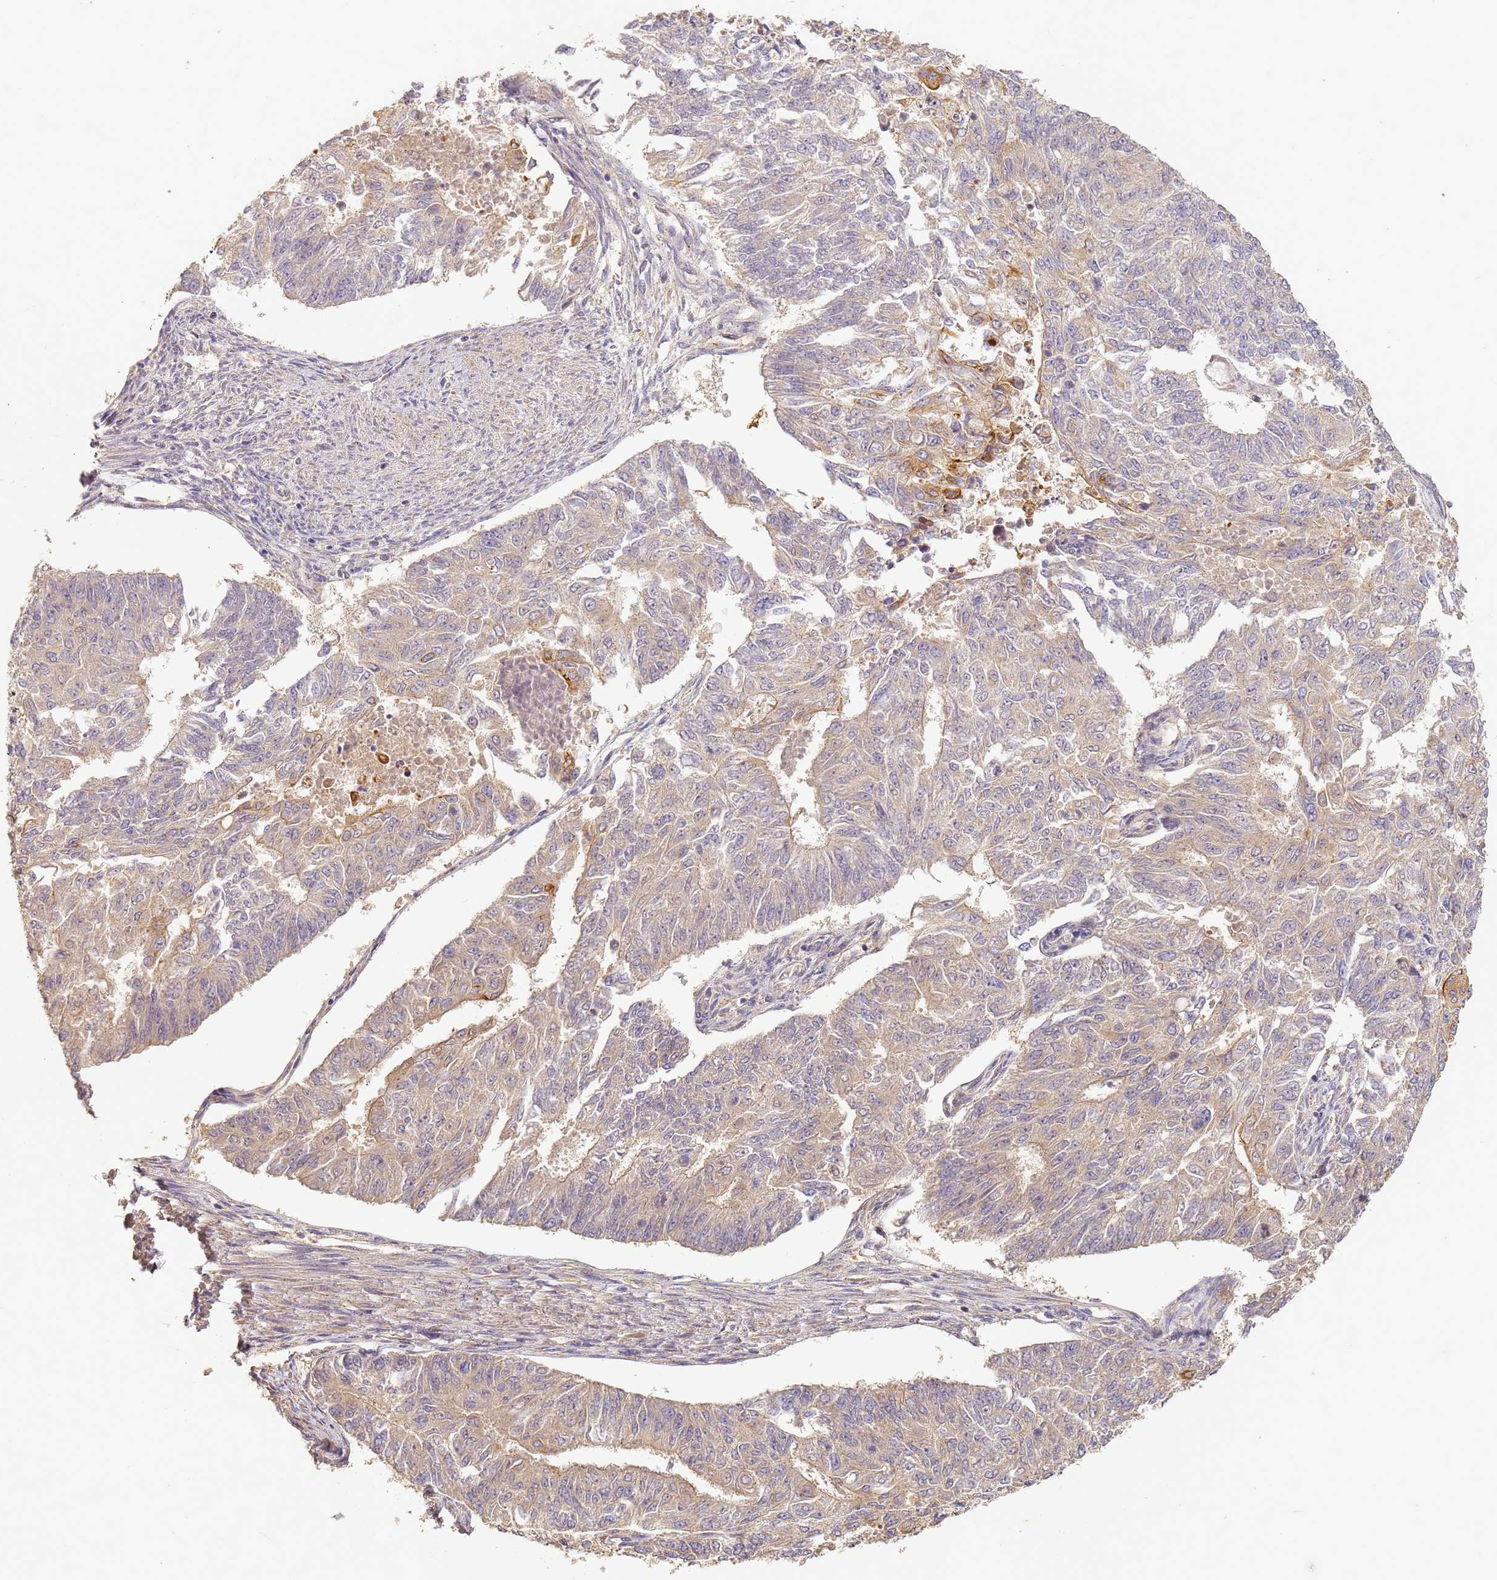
{"staining": {"intensity": "weak", "quantity": "25%-75%", "location": "cytoplasmic/membranous"}, "tissue": "endometrial cancer", "cell_type": "Tumor cells", "image_type": "cancer", "snomed": [{"axis": "morphology", "description": "Adenocarcinoma, NOS"}, {"axis": "topography", "description": "Endometrium"}], "caption": "Brown immunohistochemical staining in adenocarcinoma (endometrial) displays weak cytoplasmic/membranous expression in about 25%-75% of tumor cells.", "gene": "TIGAR", "patient": {"sex": "female", "age": 32}}